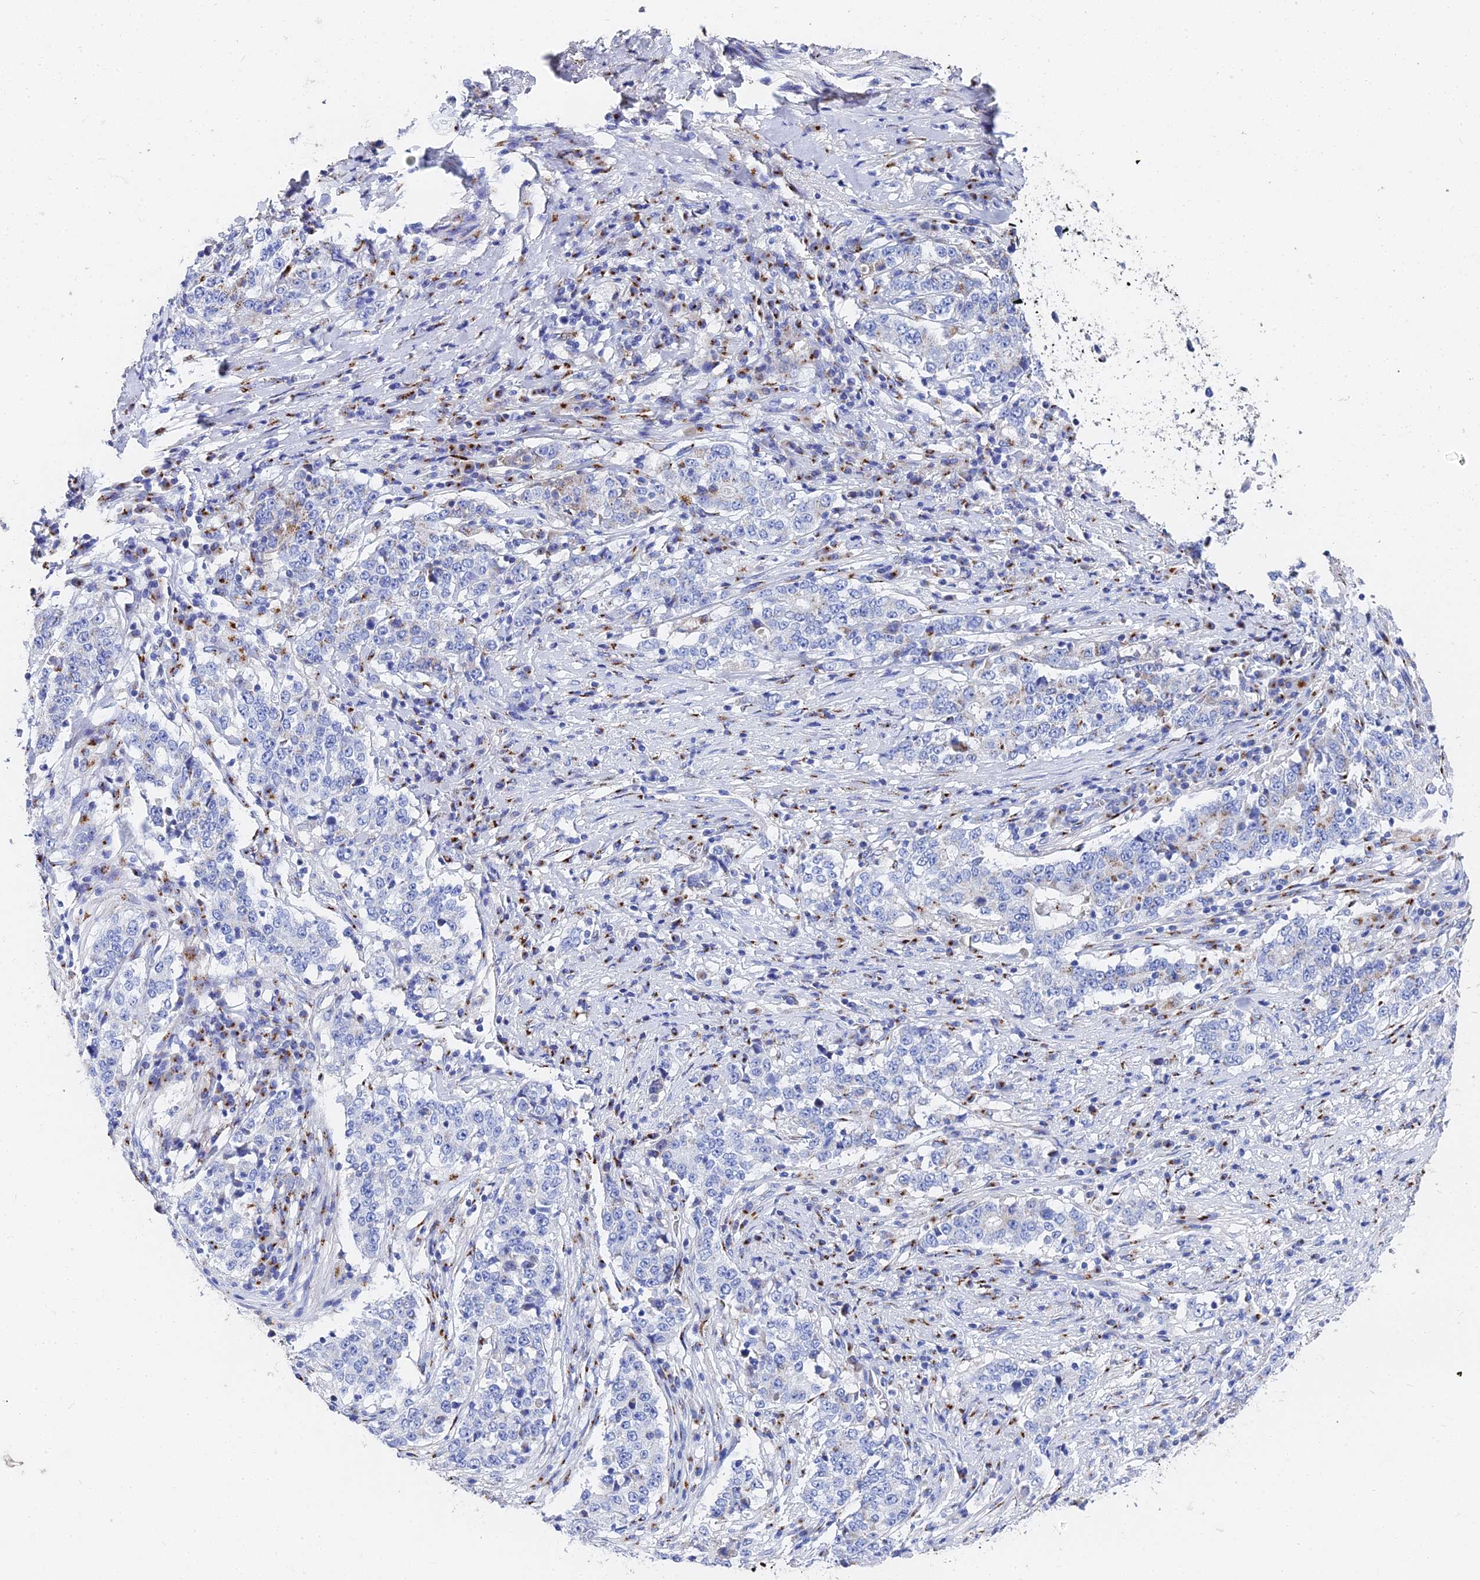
{"staining": {"intensity": "weak", "quantity": "<25%", "location": "cytoplasmic/membranous"}, "tissue": "stomach cancer", "cell_type": "Tumor cells", "image_type": "cancer", "snomed": [{"axis": "morphology", "description": "Adenocarcinoma, NOS"}, {"axis": "topography", "description": "Stomach"}], "caption": "Tumor cells show no significant protein staining in stomach cancer. (DAB (3,3'-diaminobenzidine) immunohistochemistry, high magnification).", "gene": "ENSG00000268674", "patient": {"sex": "male", "age": 59}}